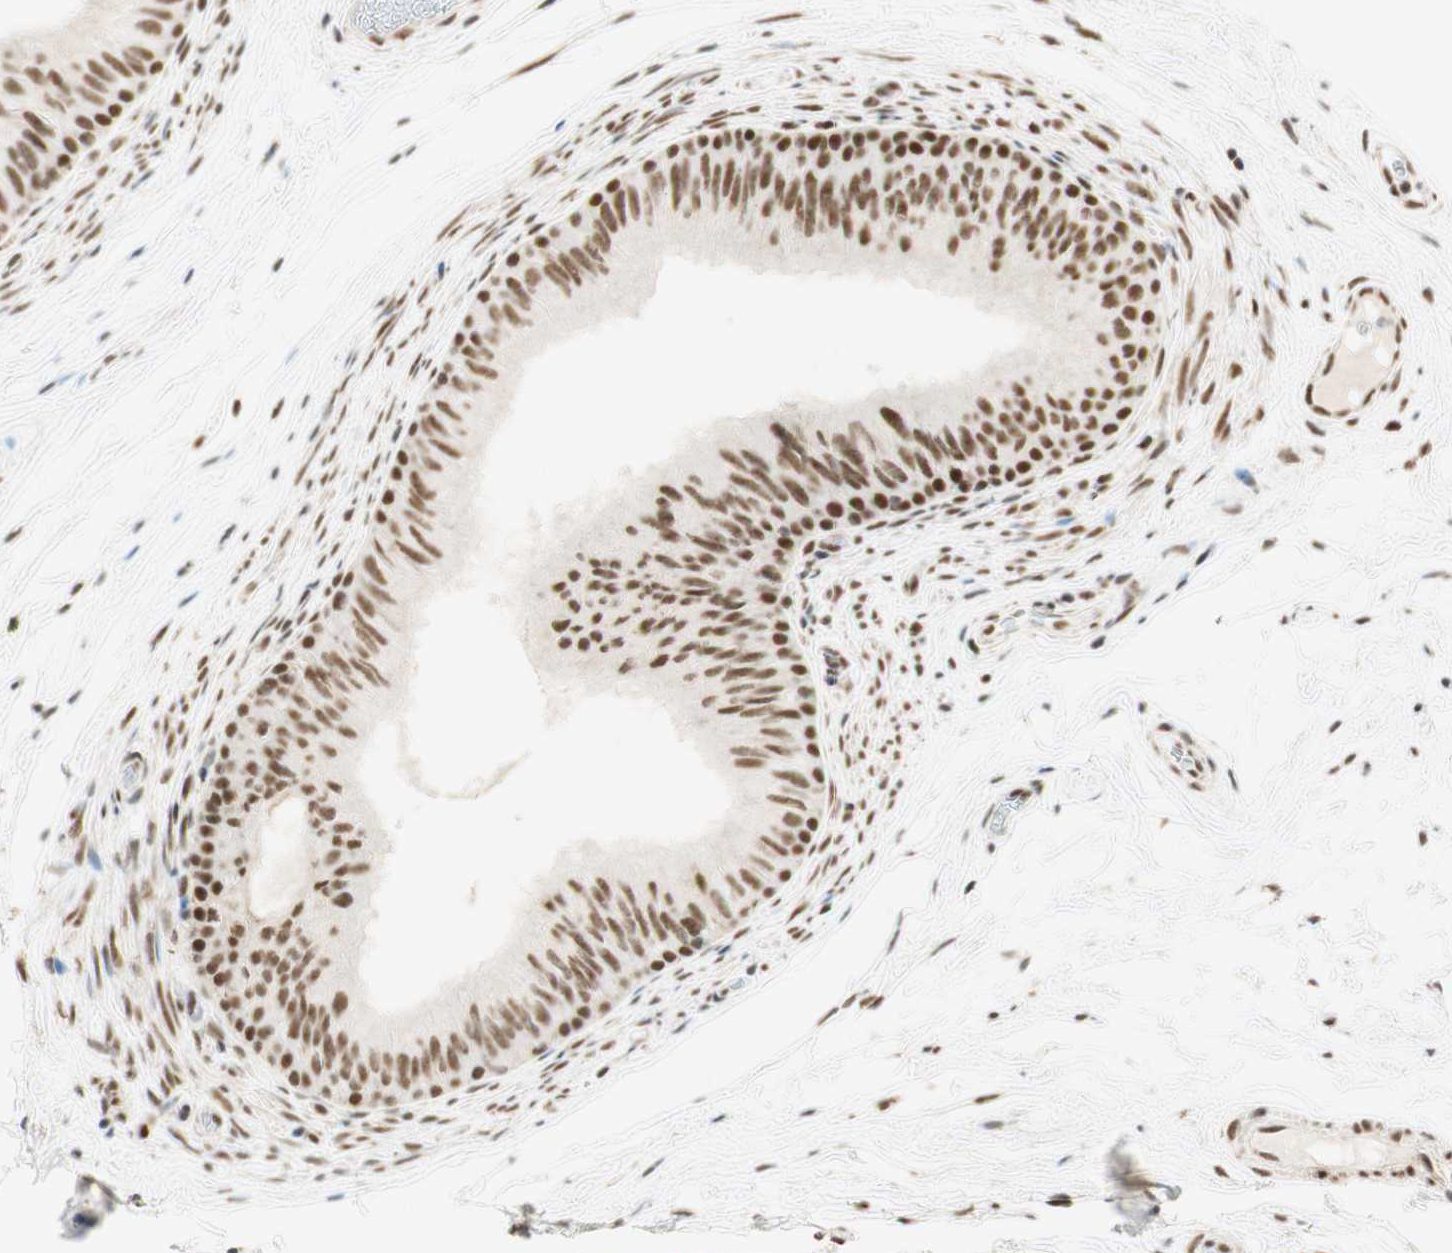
{"staining": {"intensity": "strong", "quantity": ">75%", "location": "nuclear"}, "tissue": "epididymis", "cell_type": "Glandular cells", "image_type": "normal", "snomed": [{"axis": "morphology", "description": "Normal tissue, NOS"}, {"axis": "topography", "description": "Epididymis"}], "caption": "IHC of benign epididymis reveals high levels of strong nuclear staining in about >75% of glandular cells.", "gene": "ZNF782", "patient": {"sex": "male", "age": 36}}